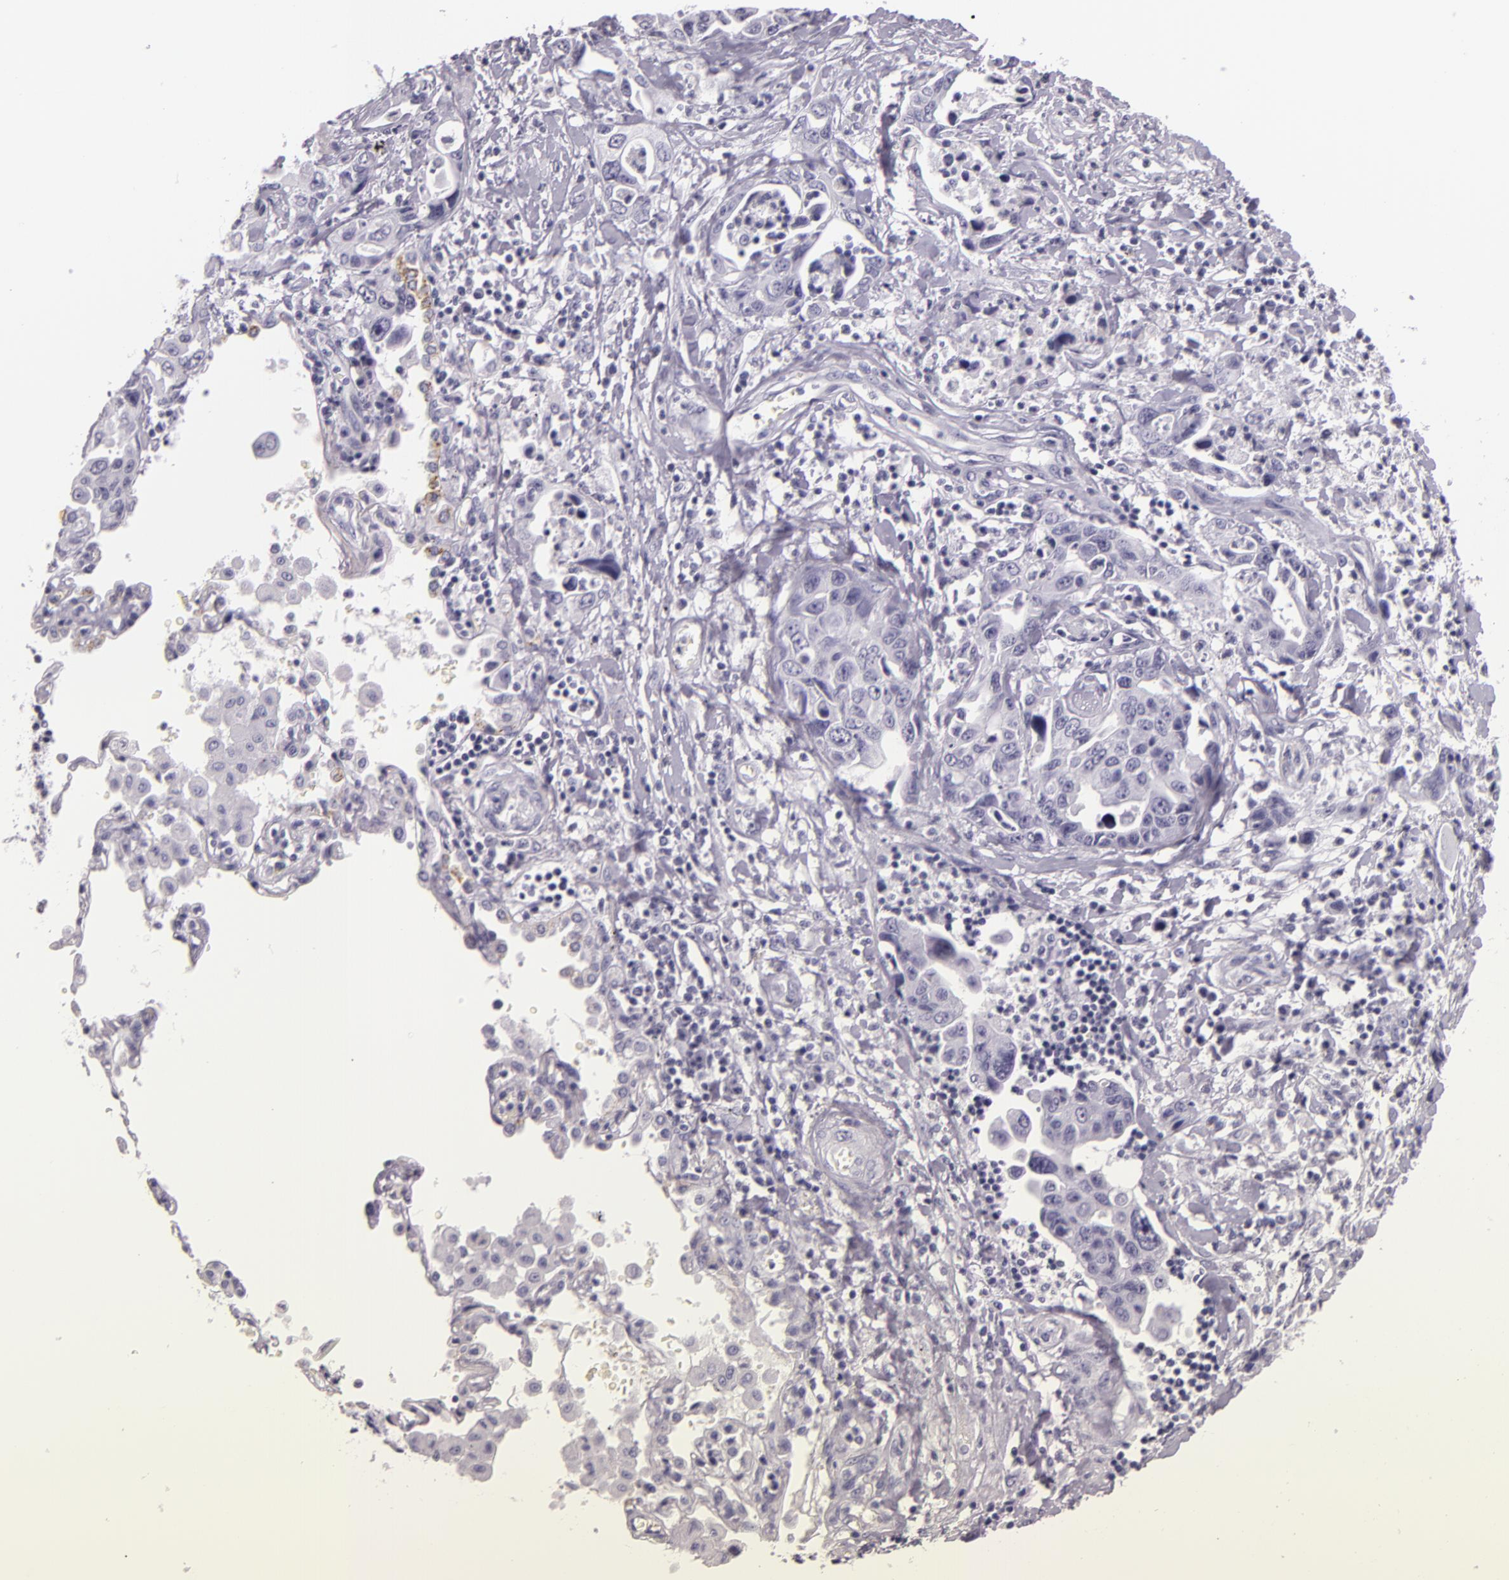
{"staining": {"intensity": "negative", "quantity": "none", "location": "none"}, "tissue": "lung cancer", "cell_type": "Tumor cells", "image_type": "cancer", "snomed": [{"axis": "morphology", "description": "Adenocarcinoma, NOS"}, {"axis": "topography", "description": "Lung"}], "caption": "Lung cancer was stained to show a protein in brown. There is no significant positivity in tumor cells. (Immunohistochemistry (ihc), brightfield microscopy, high magnification).", "gene": "DLG4", "patient": {"sex": "male", "age": 64}}